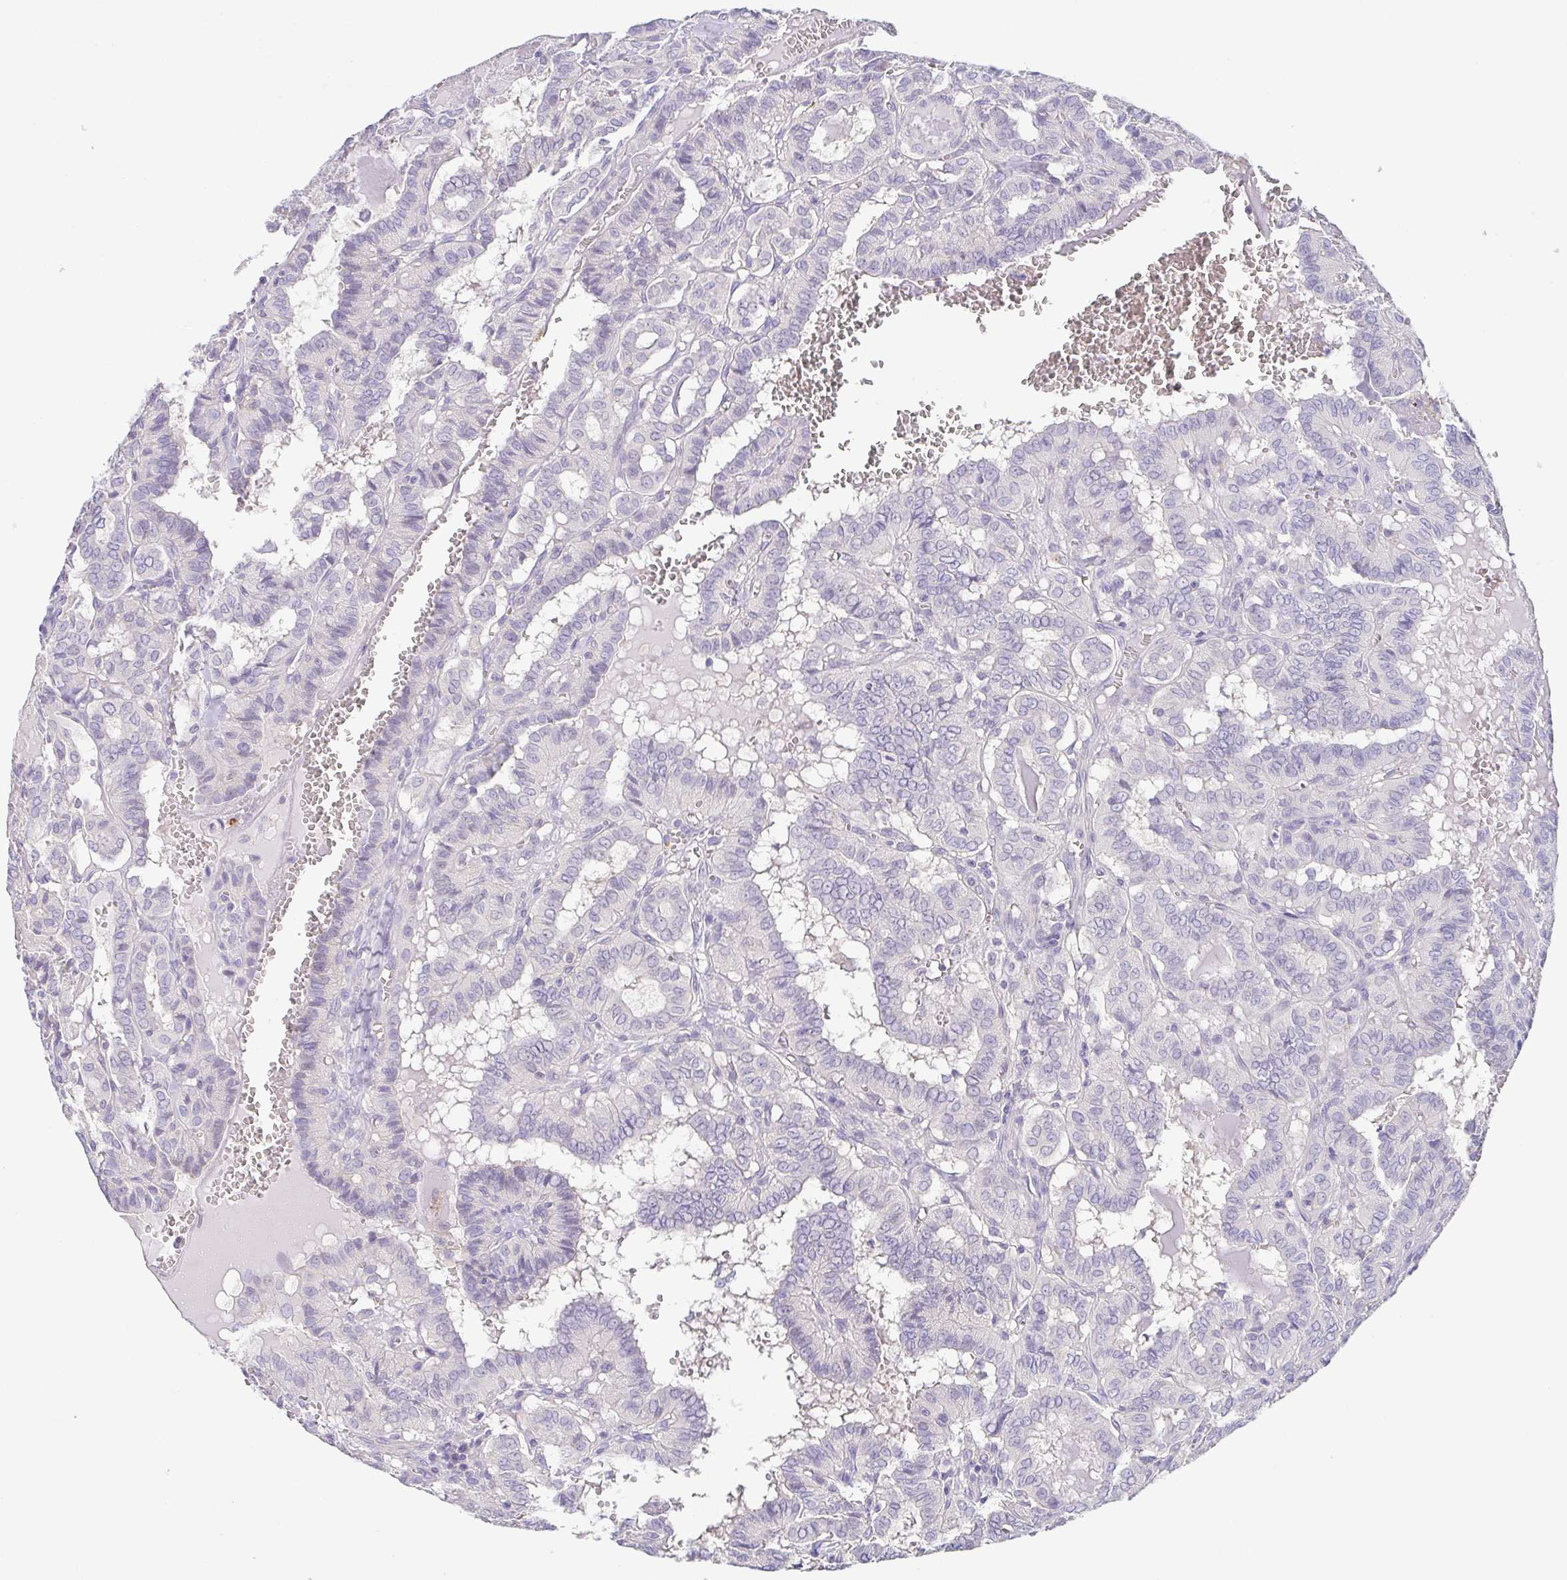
{"staining": {"intensity": "negative", "quantity": "none", "location": "none"}, "tissue": "thyroid cancer", "cell_type": "Tumor cells", "image_type": "cancer", "snomed": [{"axis": "morphology", "description": "Papillary adenocarcinoma, NOS"}, {"axis": "topography", "description": "Thyroid gland"}], "caption": "This is an IHC photomicrograph of human thyroid cancer (papillary adenocarcinoma). There is no positivity in tumor cells.", "gene": "PKDREJ", "patient": {"sex": "female", "age": 21}}